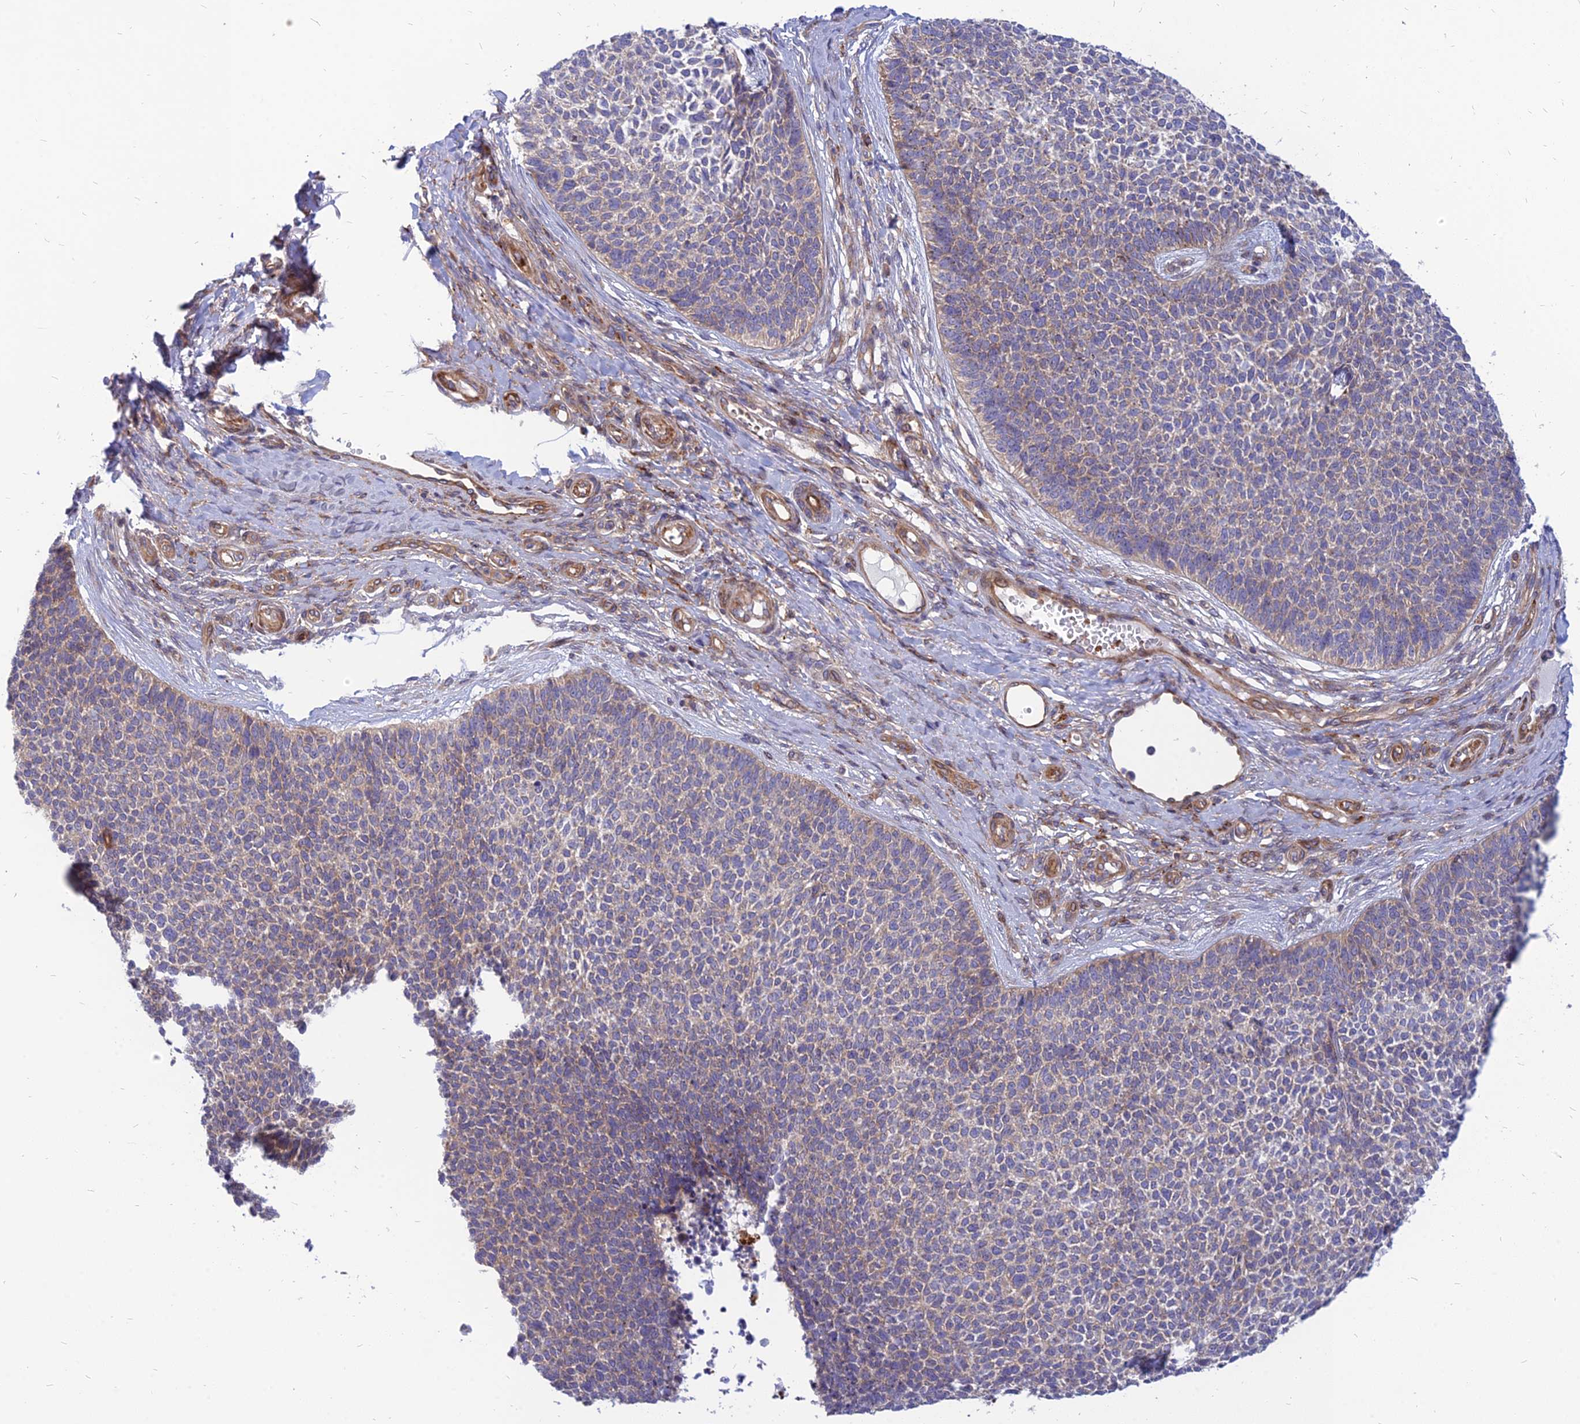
{"staining": {"intensity": "weak", "quantity": "25%-75%", "location": "cytoplasmic/membranous"}, "tissue": "skin cancer", "cell_type": "Tumor cells", "image_type": "cancer", "snomed": [{"axis": "morphology", "description": "Basal cell carcinoma"}, {"axis": "topography", "description": "Skin"}], "caption": "Skin cancer (basal cell carcinoma) stained with DAB immunohistochemistry (IHC) reveals low levels of weak cytoplasmic/membranous positivity in about 25%-75% of tumor cells.", "gene": "PHKA2", "patient": {"sex": "female", "age": 84}}